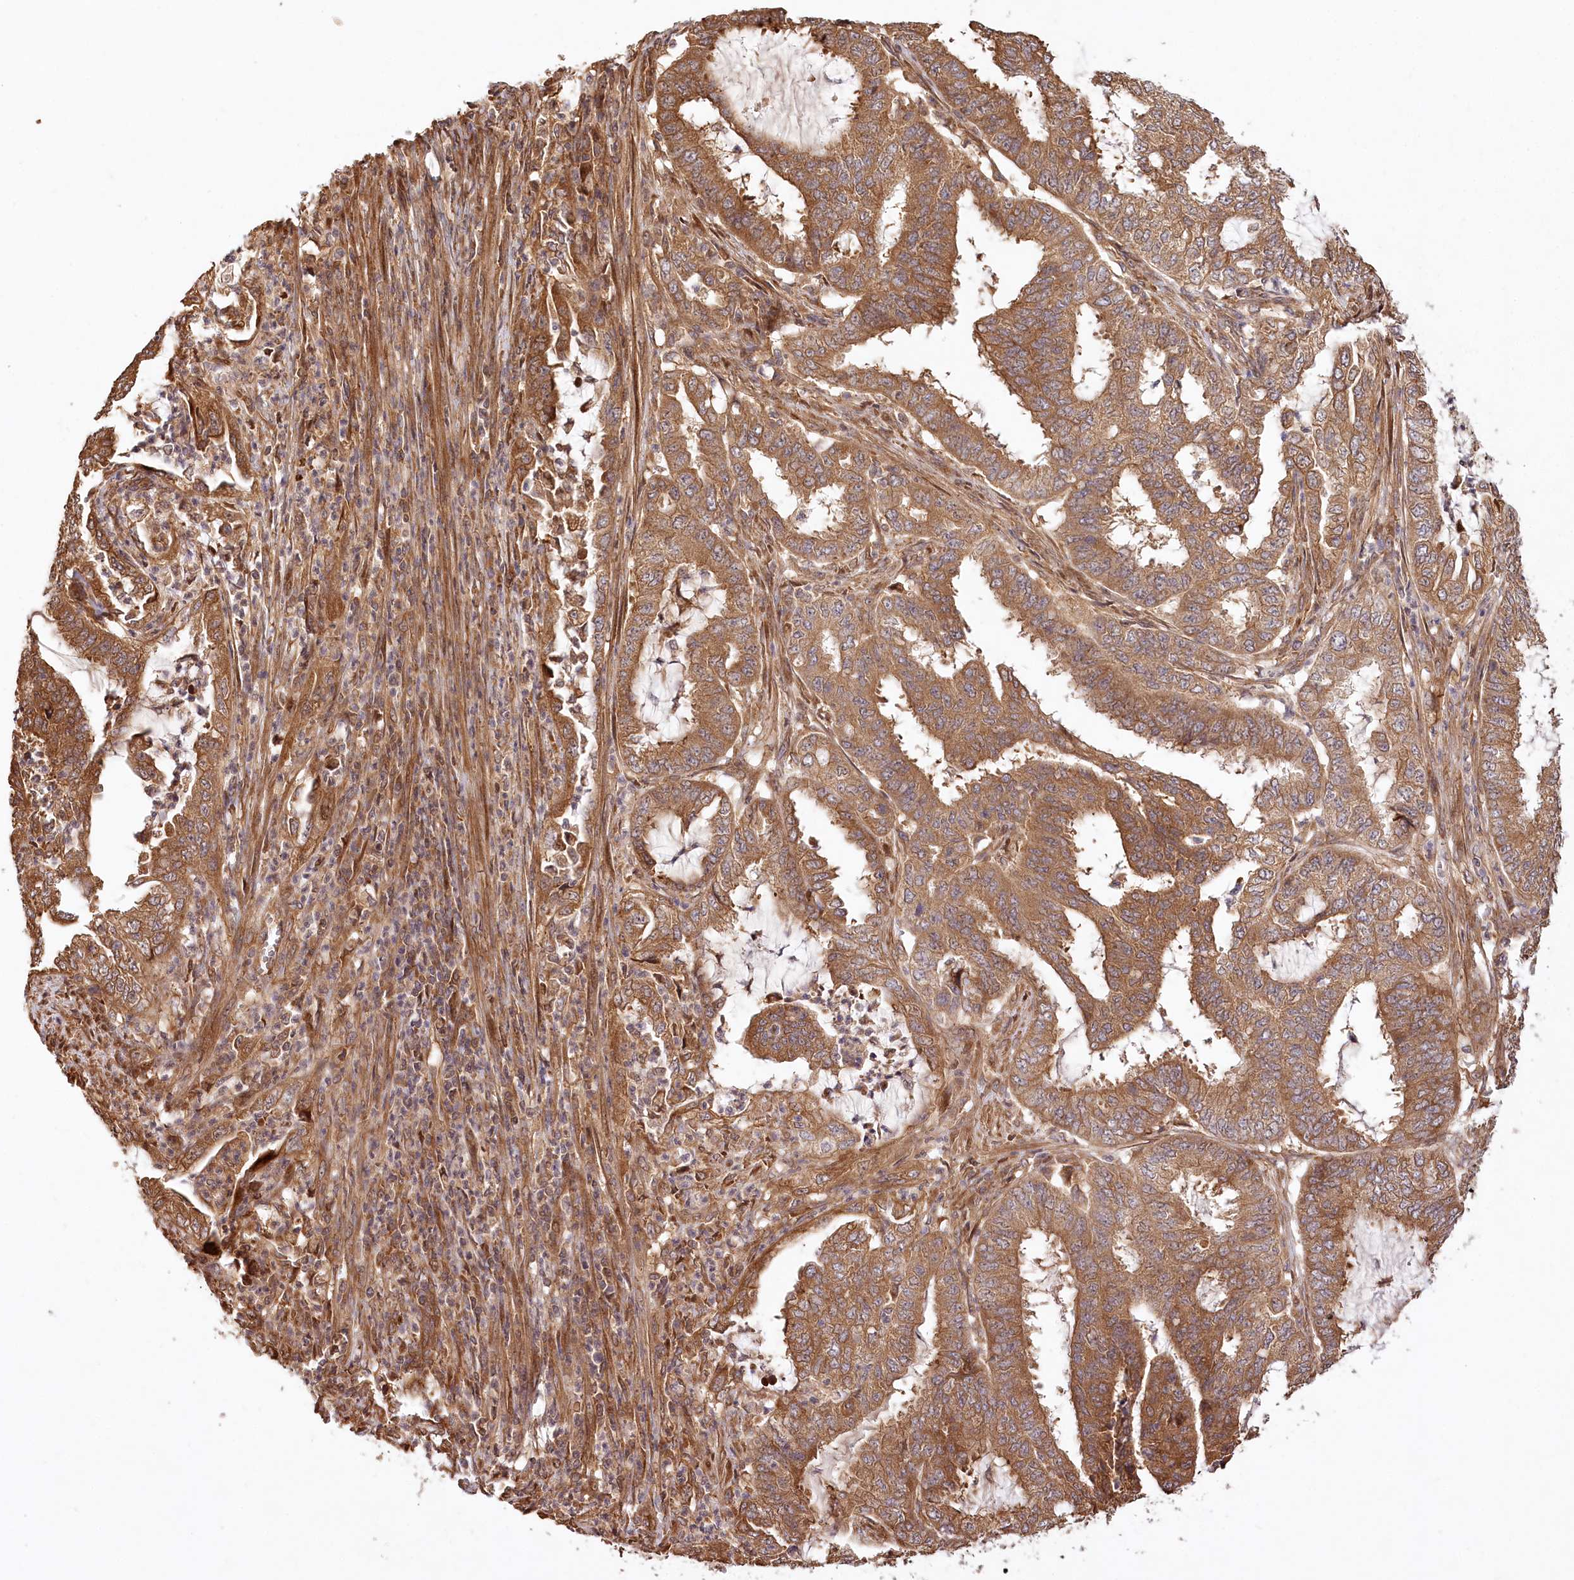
{"staining": {"intensity": "moderate", "quantity": ">75%", "location": "cytoplasmic/membranous"}, "tissue": "endometrial cancer", "cell_type": "Tumor cells", "image_type": "cancer", "snomed": [{"axis": "morphology", "description": "Adenocarcinoma, NOS"}, {"axis": "topography", "description": "Endometrium"}], "caption": "Endometrial cancer stained with a brown dye shows moderate cytoplasmic/membranous positive staining in about >75% of tumor cells.", "gene": "LSS", "patient": {"sex": "female", "age": 51}}